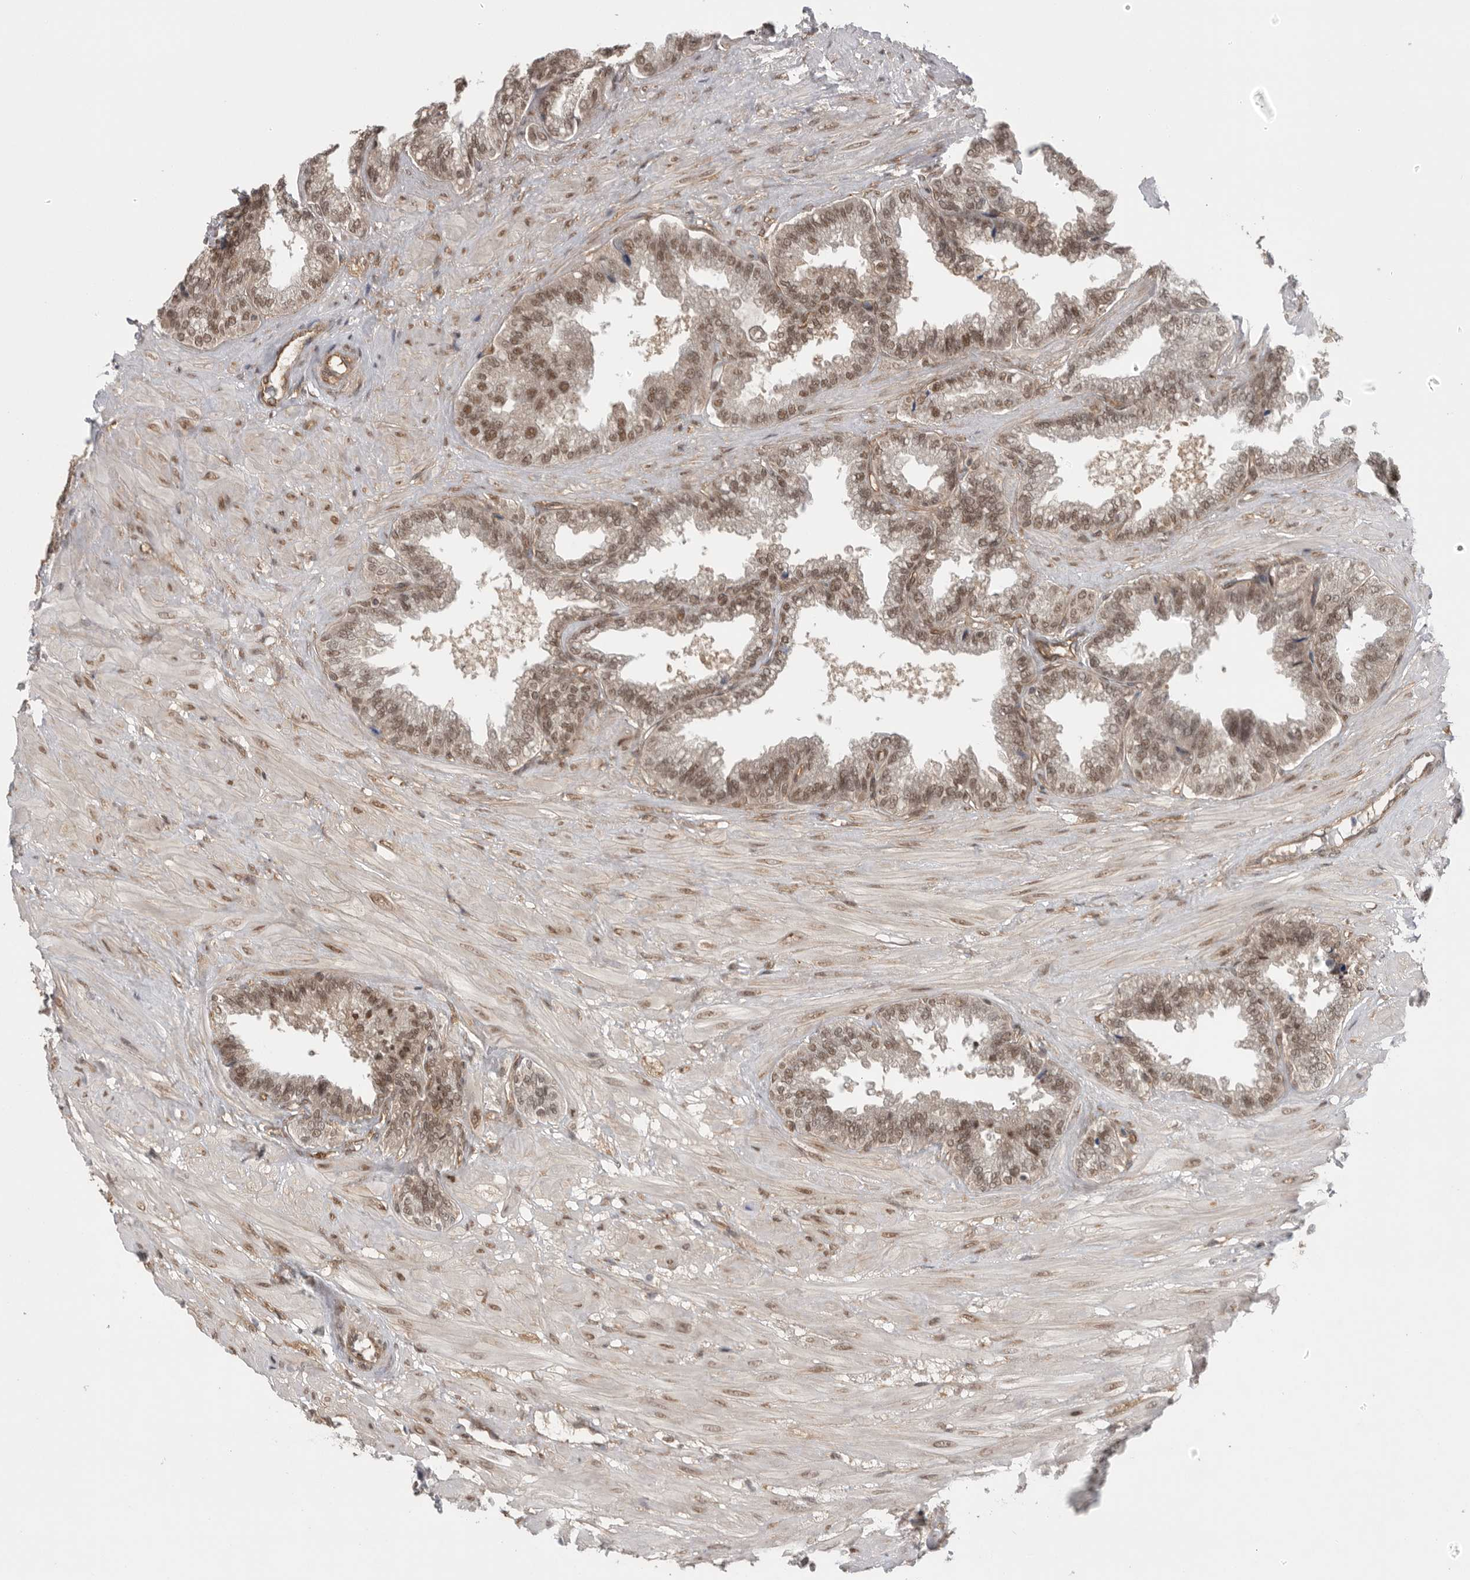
{"staining": {"intensity": "moderate", "quantity": "25%-75%", "location": "cytoplasmic/membranous,nuclear"}, "tissue": "seminal vesicle", "cell_type": "Glandular cells", "image_type": "normal", "snomed": [{"axis": "morphology", "description": "Normal tissue, NOS"}, {"axis": "topography", "description": "Seminal veicle"}], "caption": "About 25%-75% of glandular cells in normal seminal vesicle demonstrate moderate cytoplasmic/membranous,nuclear protein staining as visualized by brown immunohistochemical staining.", "gene": "VPS50", "patient": {"sex": "male", "age": 46}}